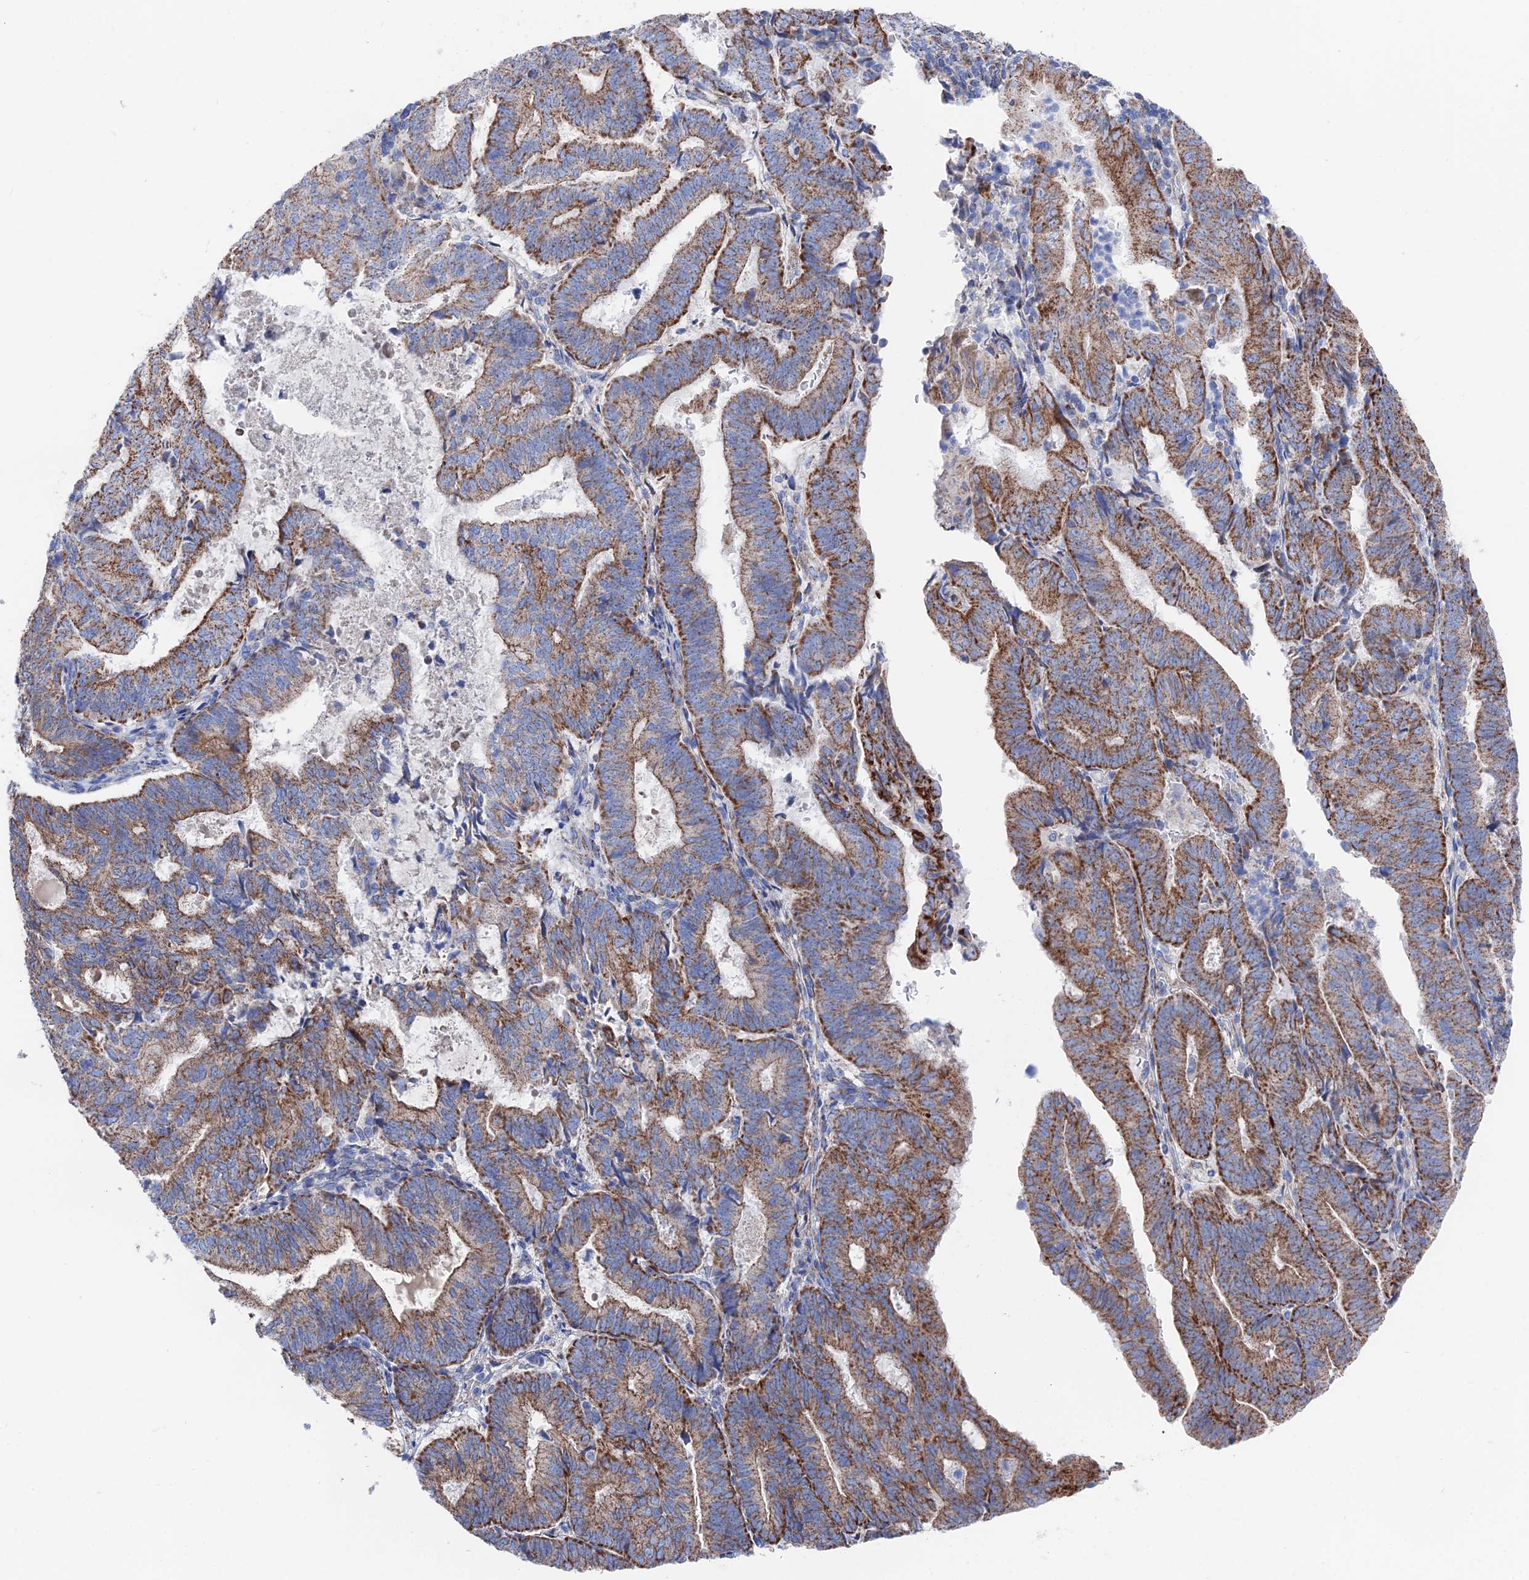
{"staining": {"intensity": "moderate", "quantity": ">75%", "location": "cytoplasmic/membranous"}, "tissue": "endometrial cancer", "cell_type": "Tumor cells", "image_type": "cancer", "snomed": [{"axis": "morphology", "description": "Adenocarcinoma, NOS"}, {"axis": "topography", "description": "Endometrium"}], "caption": "Immunohistochemical staining of human endometrial adenocarcinoma shows medium levels of moderate cytoplasmic/membranous protein staining in about >75% of tumor cells. Using DAB (3,3'-diaminobenzidine) (brown) and hematoxylin (blue) stains, captured at high magnification using brightfield microscopy.", "gene": "IFT80", "patient": {"sex": "female", "age": 70}}